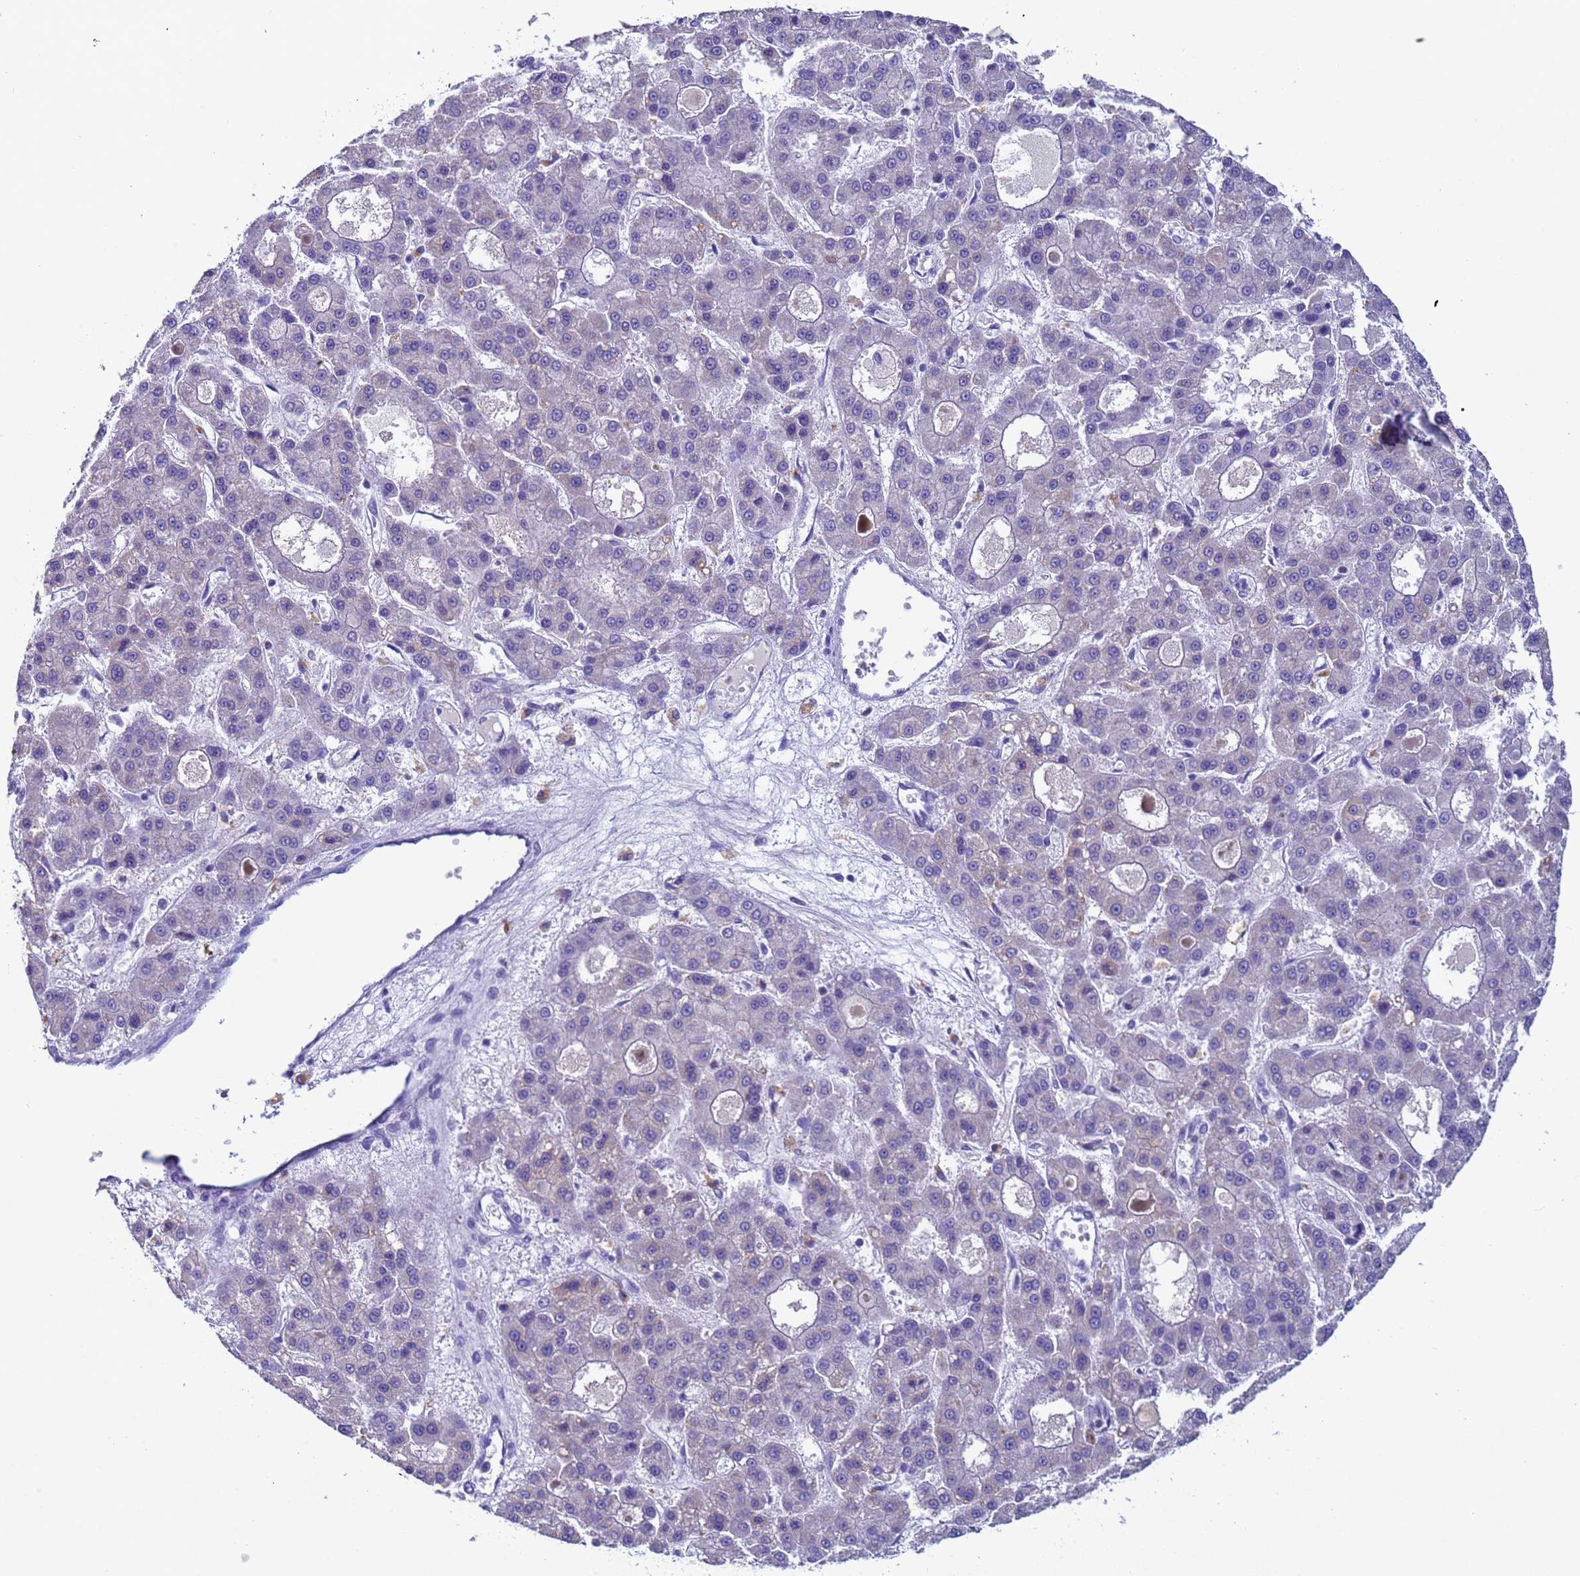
{"staining": {"intensity": "negative", "quantity": "none", "location": "none"}, "tissue": "liver cancer", "cell_type": "Tumor cells", "image_type": "cancer", "snomed": [{"axis": "morphology", "description": "Carcinoma, Hepatocellular, NOS"}, {"axis": "topography", "description": "Liver"}], "caption": "IHC histopathology image of neoplastic tissue: liver hepatocellular carcinoma stained with DAB (3,3'-diaminobenzidine) exhibits no significant protein staining in tumor cells.", "gene": "ZNF248", "patient": {"sex": "male", "age": 70}}